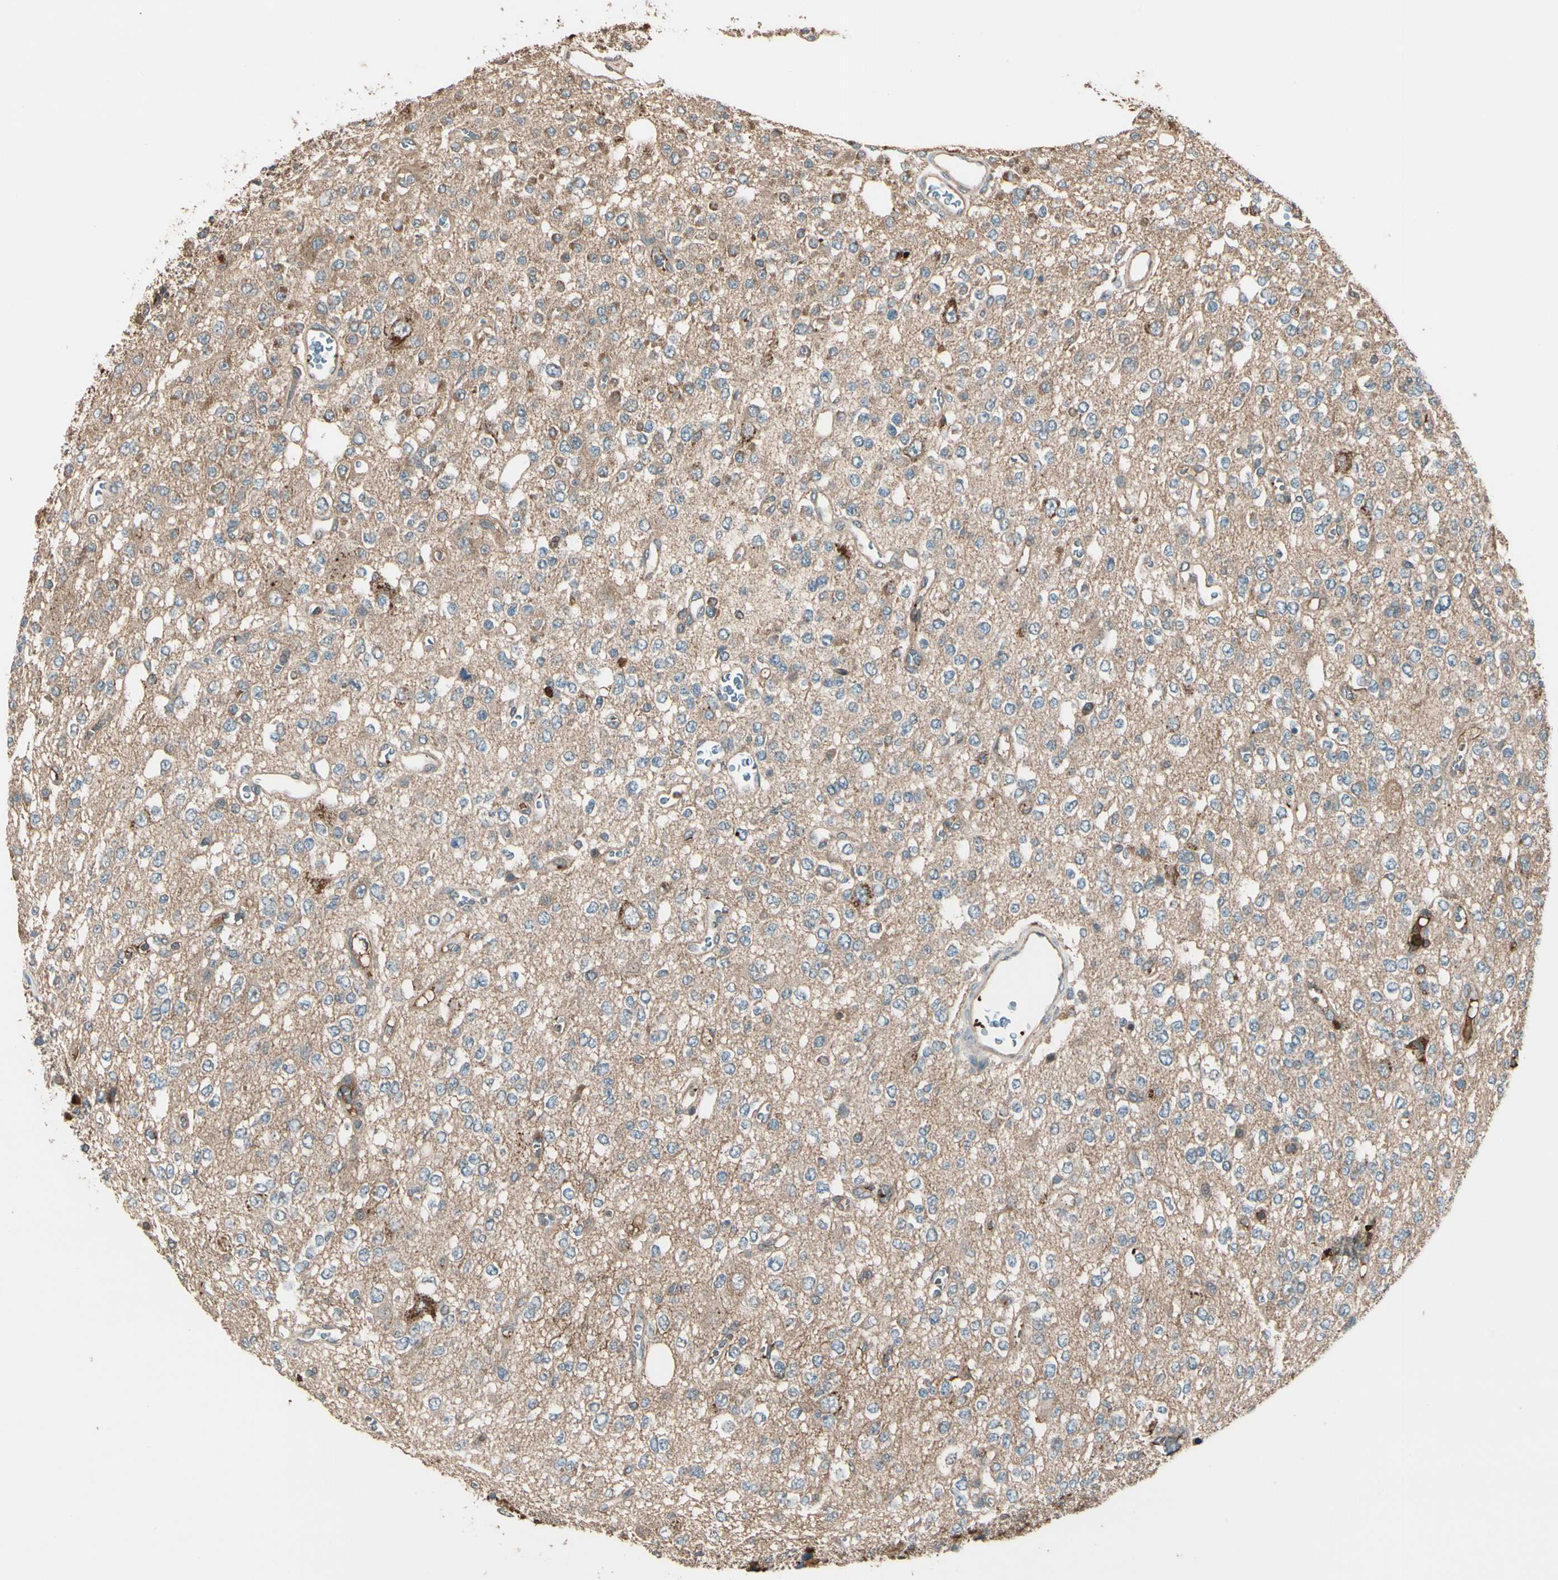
{"staining": {"intensity": "moderate", "quantity": "25%-75%", "location": "cytoplasmic/membranous"}, "tissue": "glioma", "cell_type": "Tumor cells", "image_type": "cancer", "snomed": [{"axis": "morphology", "description": "Glioma, malignant, Low grade"}, {"axis": "topography", "description": "Brain"}], "caption": "Protein expression analysis of human glioma reveals moderate cytoplasmic/membranous expression in approximately 25%-75% of tumor cells.", "gene": "STX11", "patient": {"sex": "male", "age": 38}}